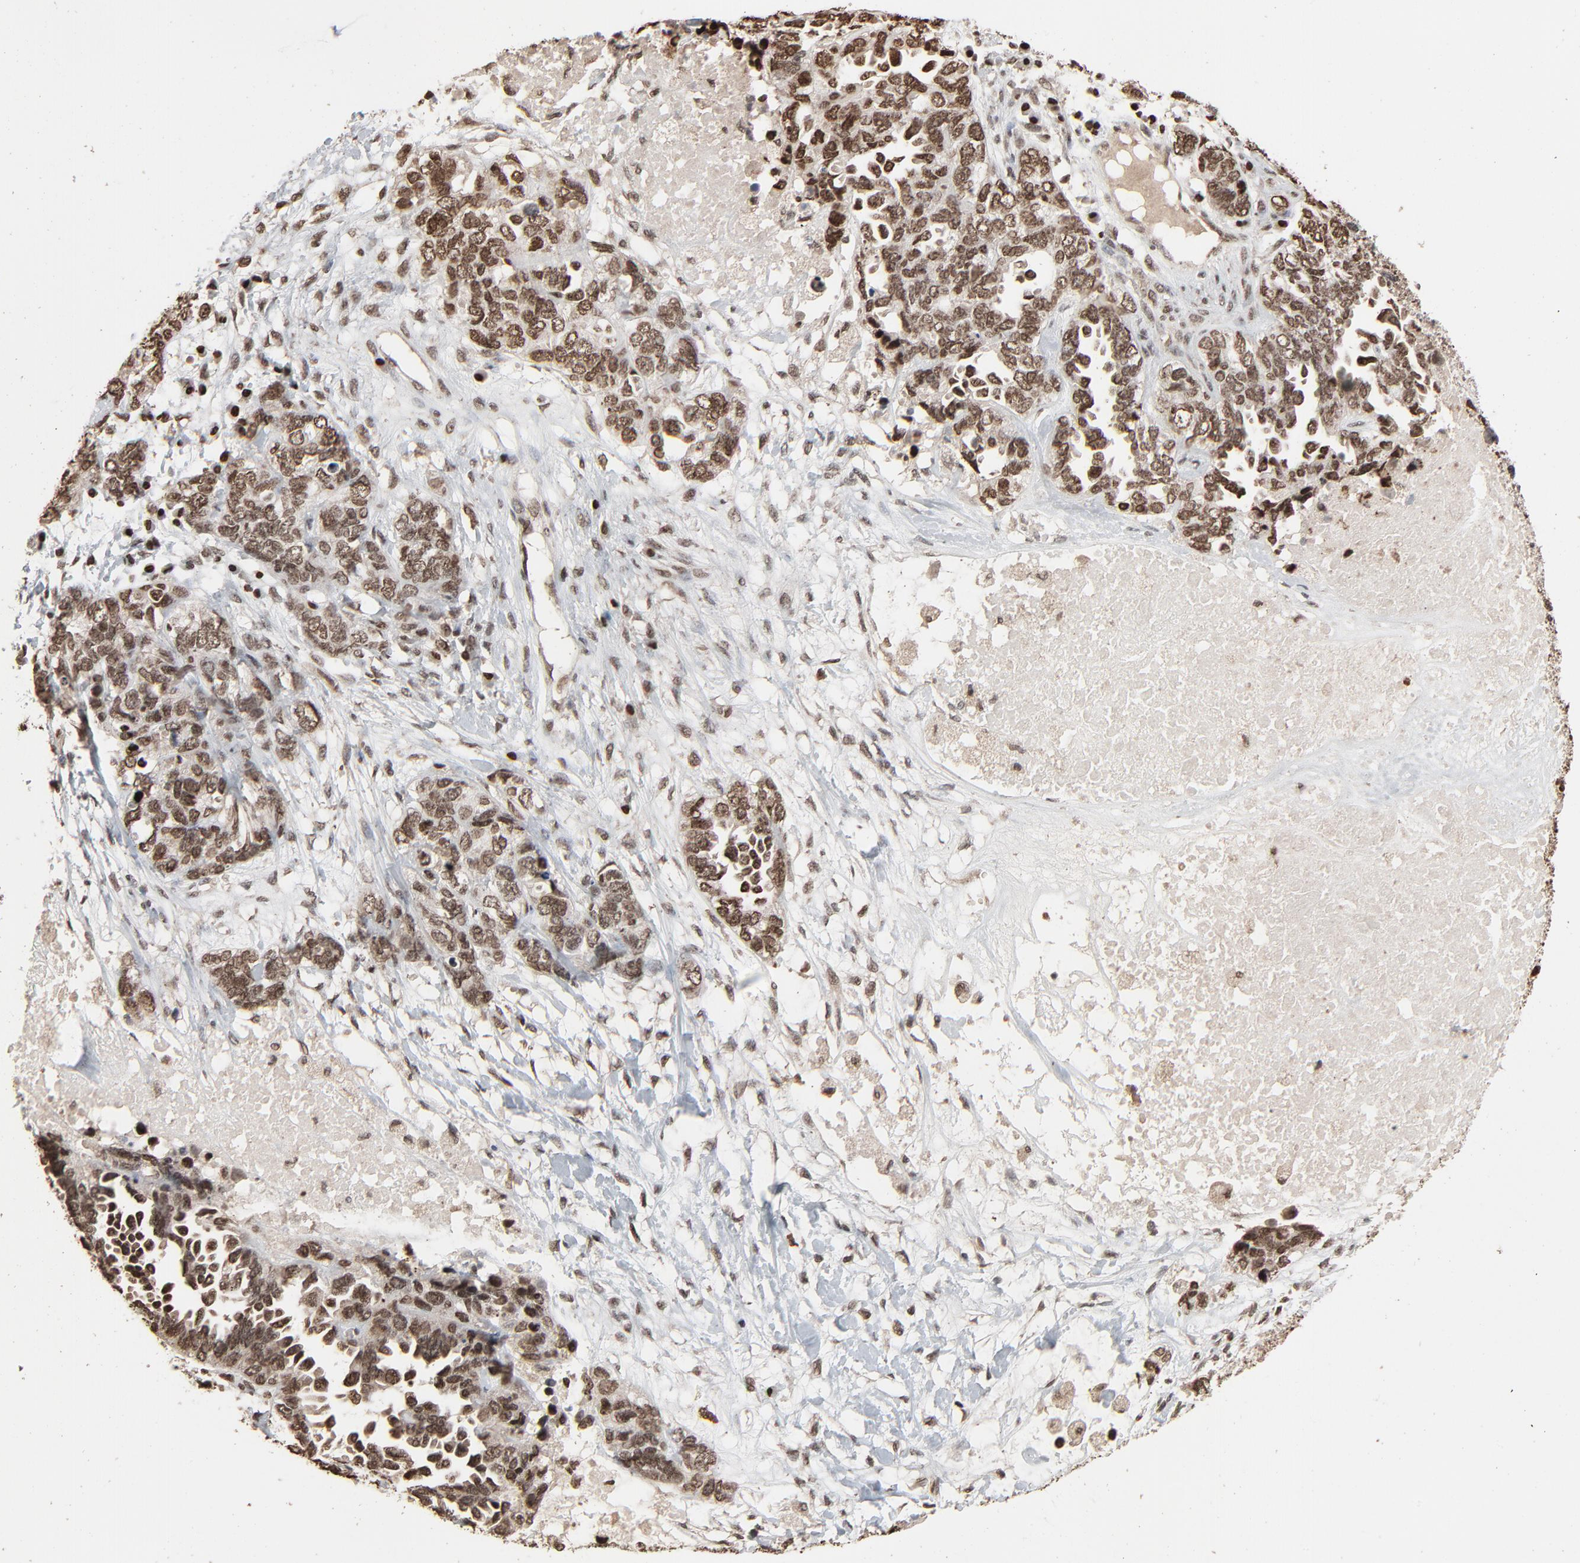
{"staining": {"intensity": "strong", "quantity": ">75%", "location": "nuclear"}, "tissue": "ovarian cancer", "cell_type": "Tumor cells", "image_type": "cancer", "snomed": [{"axis": "morphology", "description": "Cystadenocarcinoma, serous, NOS"}, {"axis": "topography", "description": "Ovary"}], "caption": "Immunohistochemistry (IHC) image of ovarian cancer stained for a protein (brown), which reveals high levels of strong nuclear positivity in about >75% of tumor cells.", "gene": "RPS6KA3", "patient": {"sex": "female", "age": 82}}